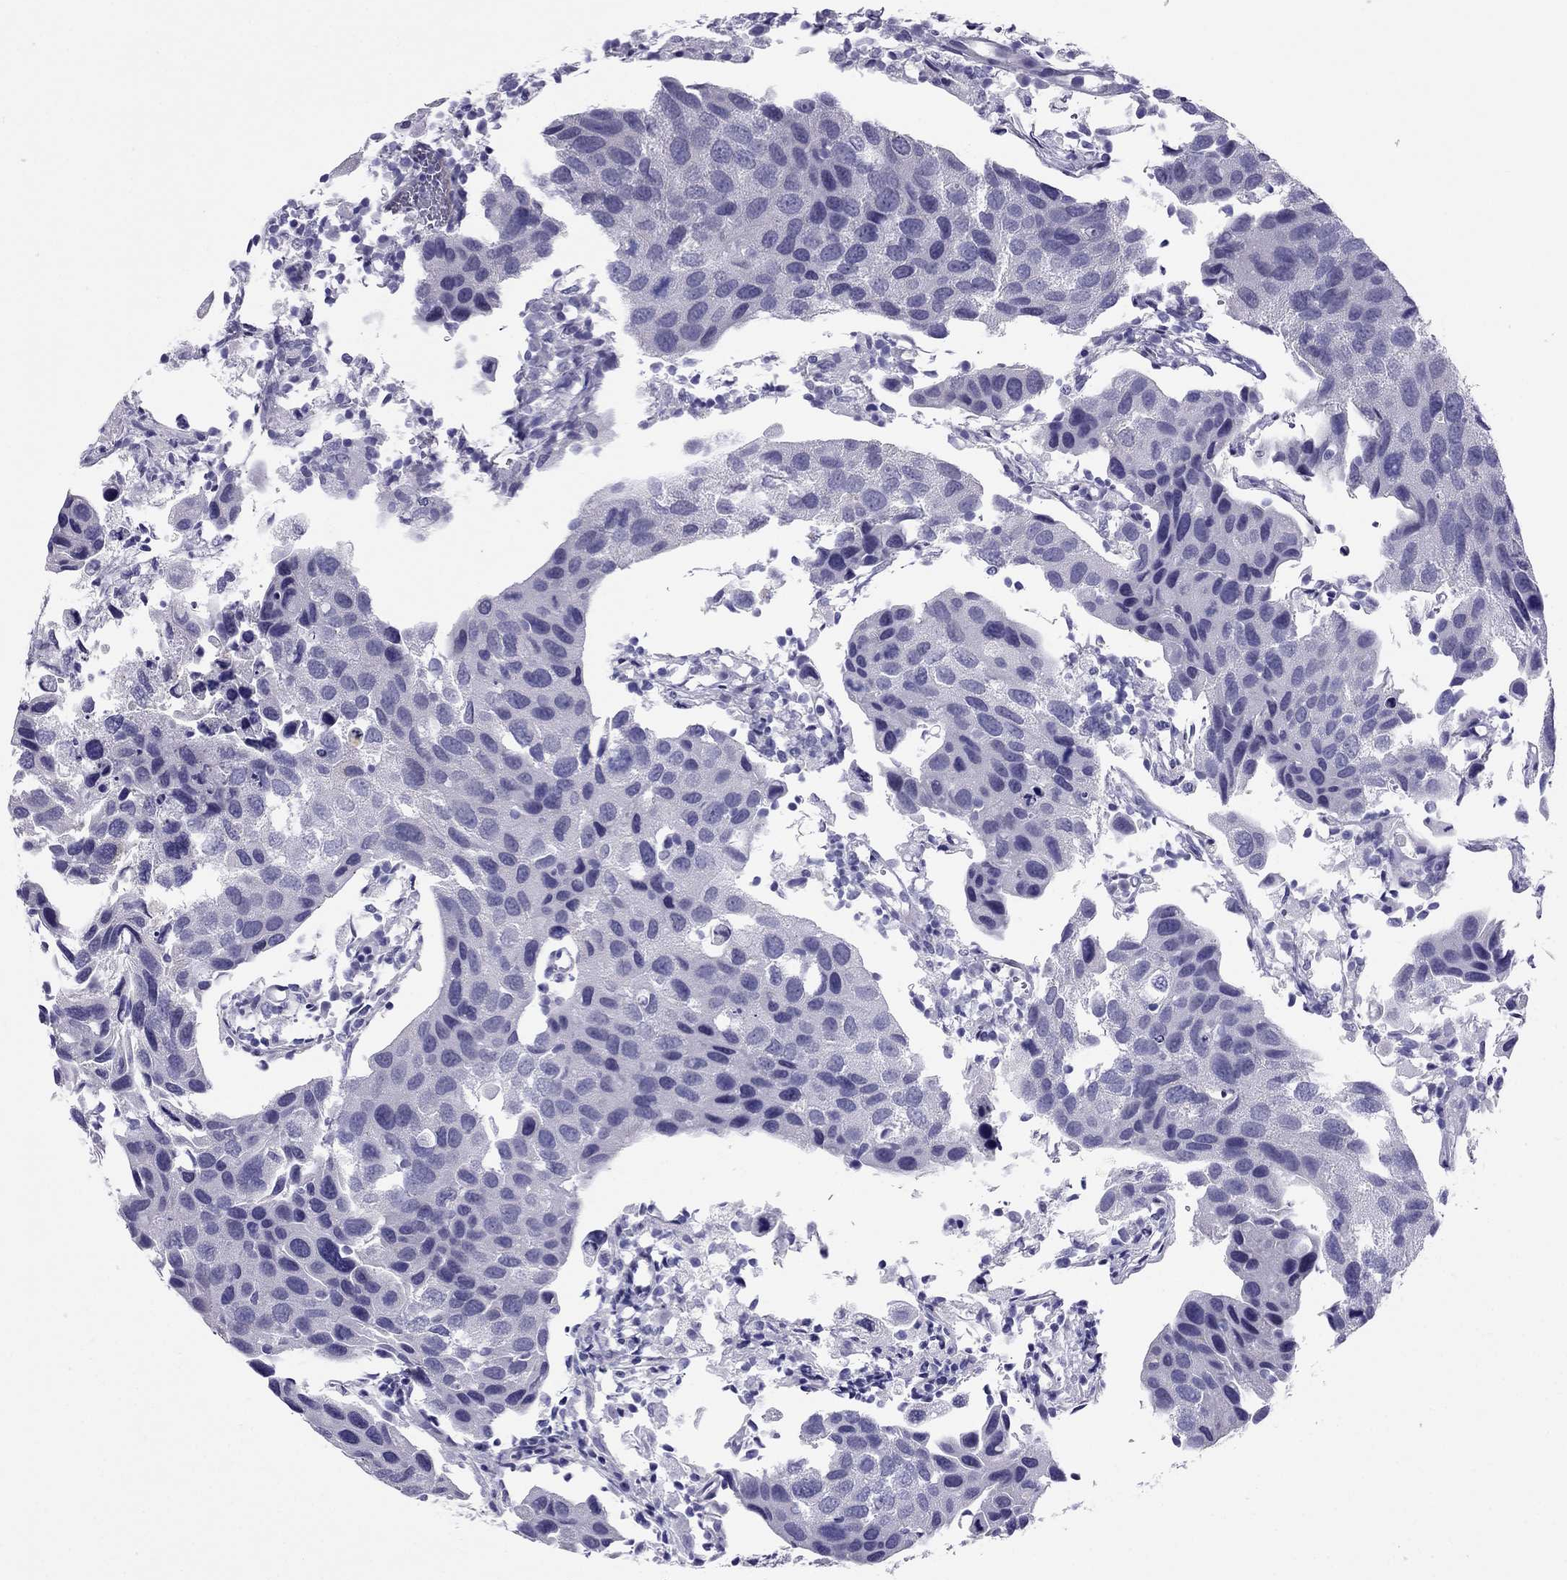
{"staining": {"intensity": "negative", "quantity": "none", "location": "none"}, "tissue": "urothelial cancer", "cell_type": "Tumor cells", "image_type": "cancer", "snomed": [{"axis": "morphology", "description": "Urothelial carcinoma, High grade"}, {"axis": "topography", "description": "Urinary bladder"}], "caption": "Urothelial cancer was stained to show a protein in brown. There is no significant expression in tumor cells.", "gene": "CROCC2", "patient": {"sex": "male", "age": 79}}